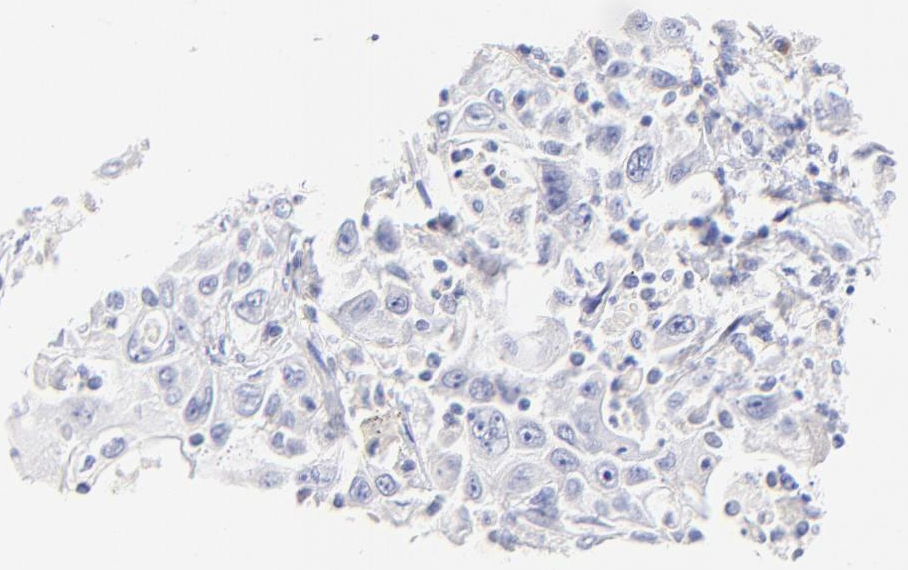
{"staining": {"intensity": "negative", "quantity": "none", "location": "none"}, "tissue": "pancreatic cancer", "cell_type": "Tumor cells", "image_type": "cancer", "snomed": [{"axis": "morphology", "description": "Adenocarcinoma, NOS"}, {"axis": "topography", "description": "Pancreas"}], "caption": "There is no significant positivity in tumor cells of pancreatic cancer (adenocarcinoma).", "gene": "ASB9", "patient": {"sex": "male", "age": 70}}